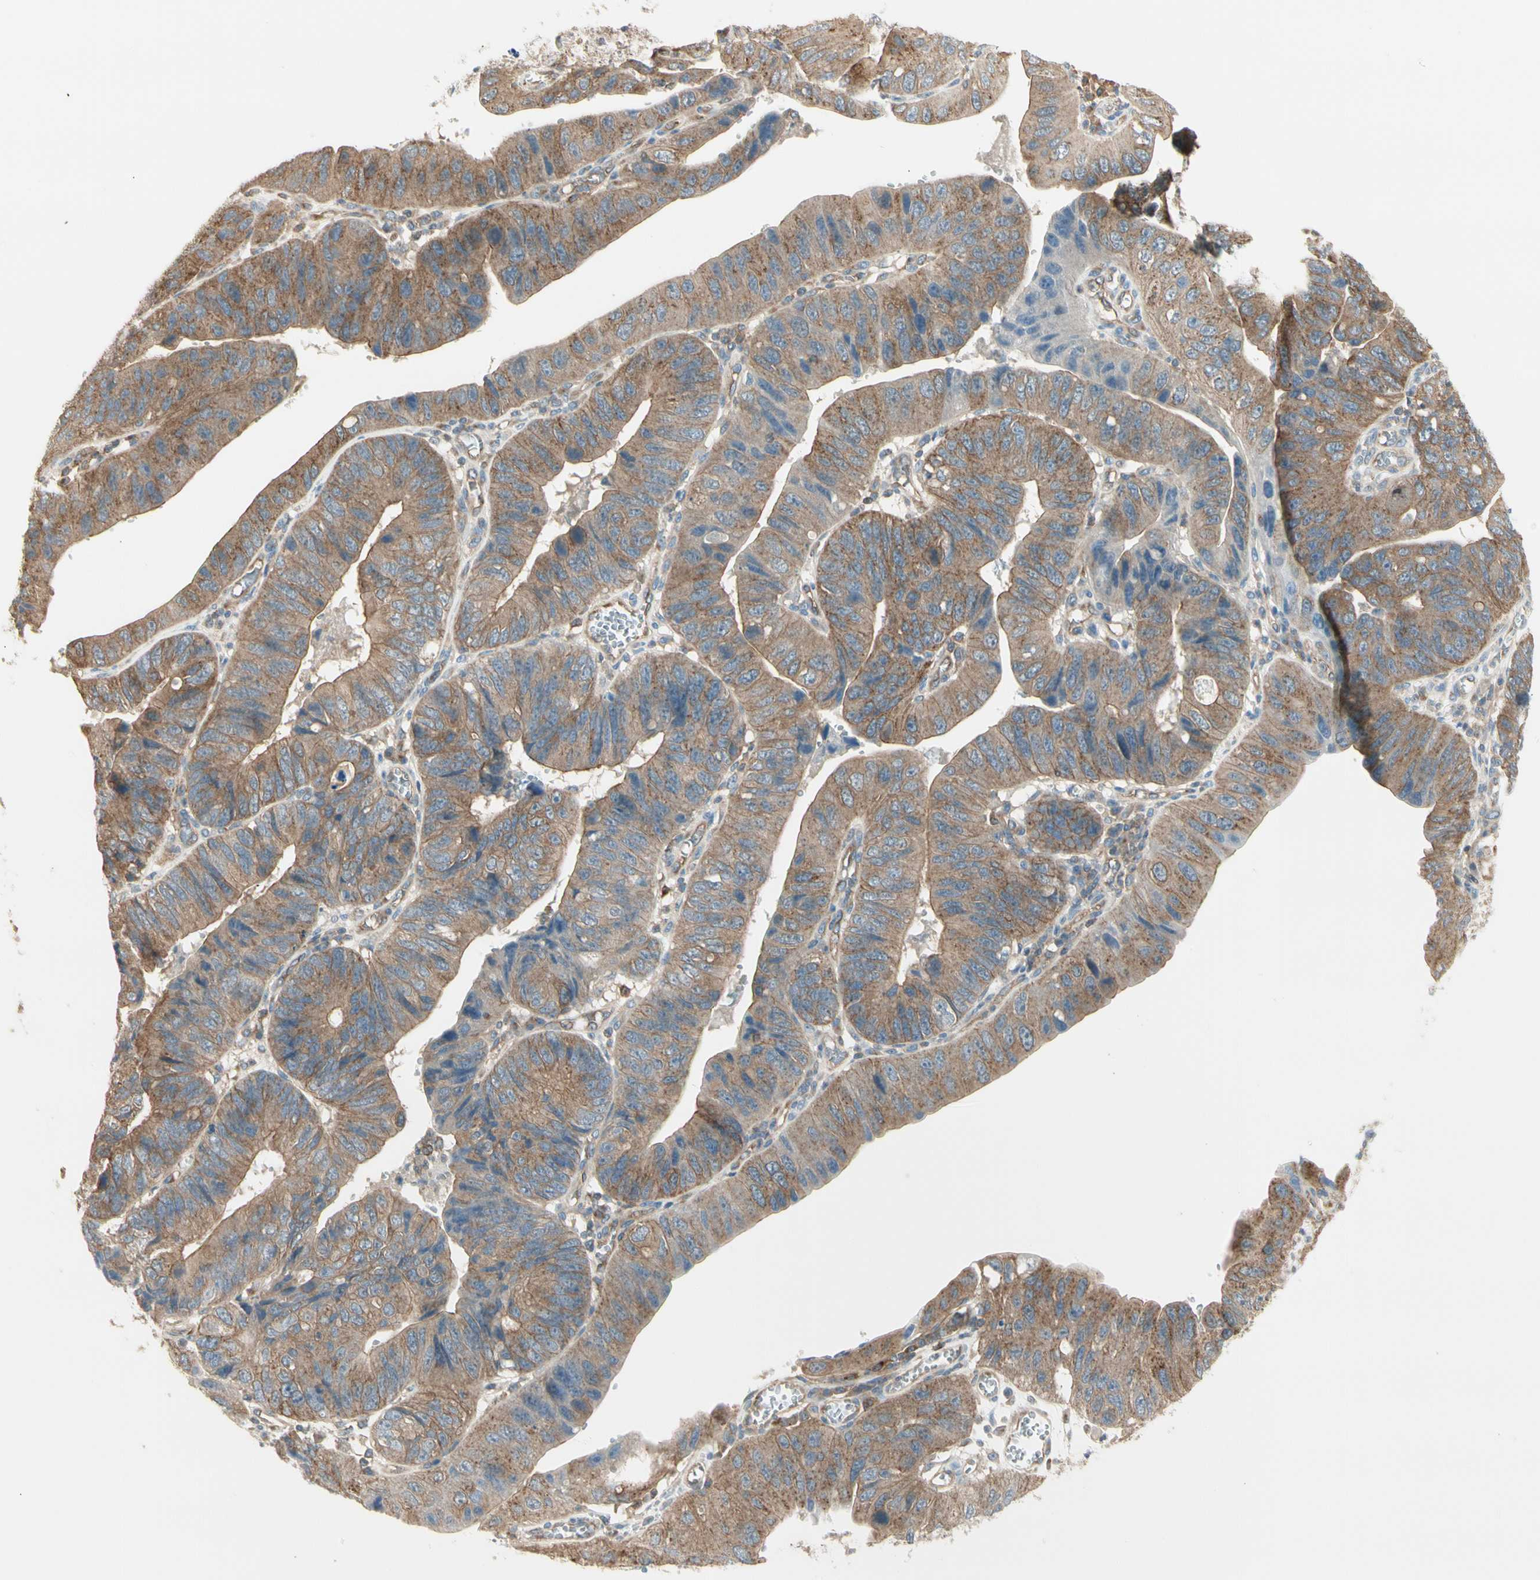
{"staining": {"intensity": "moderate", "quantity": ">75%", "location": "cytoplasmic/membranous"}, "tissue": "stomach cancer", "cell_type": "Tumor cells", "image_type": "cancer", "snomed": [{"axis": "morphology", "description": "Adenocarcinoma, NOS"}, {"axis": "topography", "description": "Stomach"}], "caption": "The immunohistochemical stain labels moderate cytoplasmic/membranous staining in tumor cells of adenocarcinoma (stomach) tissue.", "gene": "AGFG1", "patient": {"sex": "male", "age": 59}}